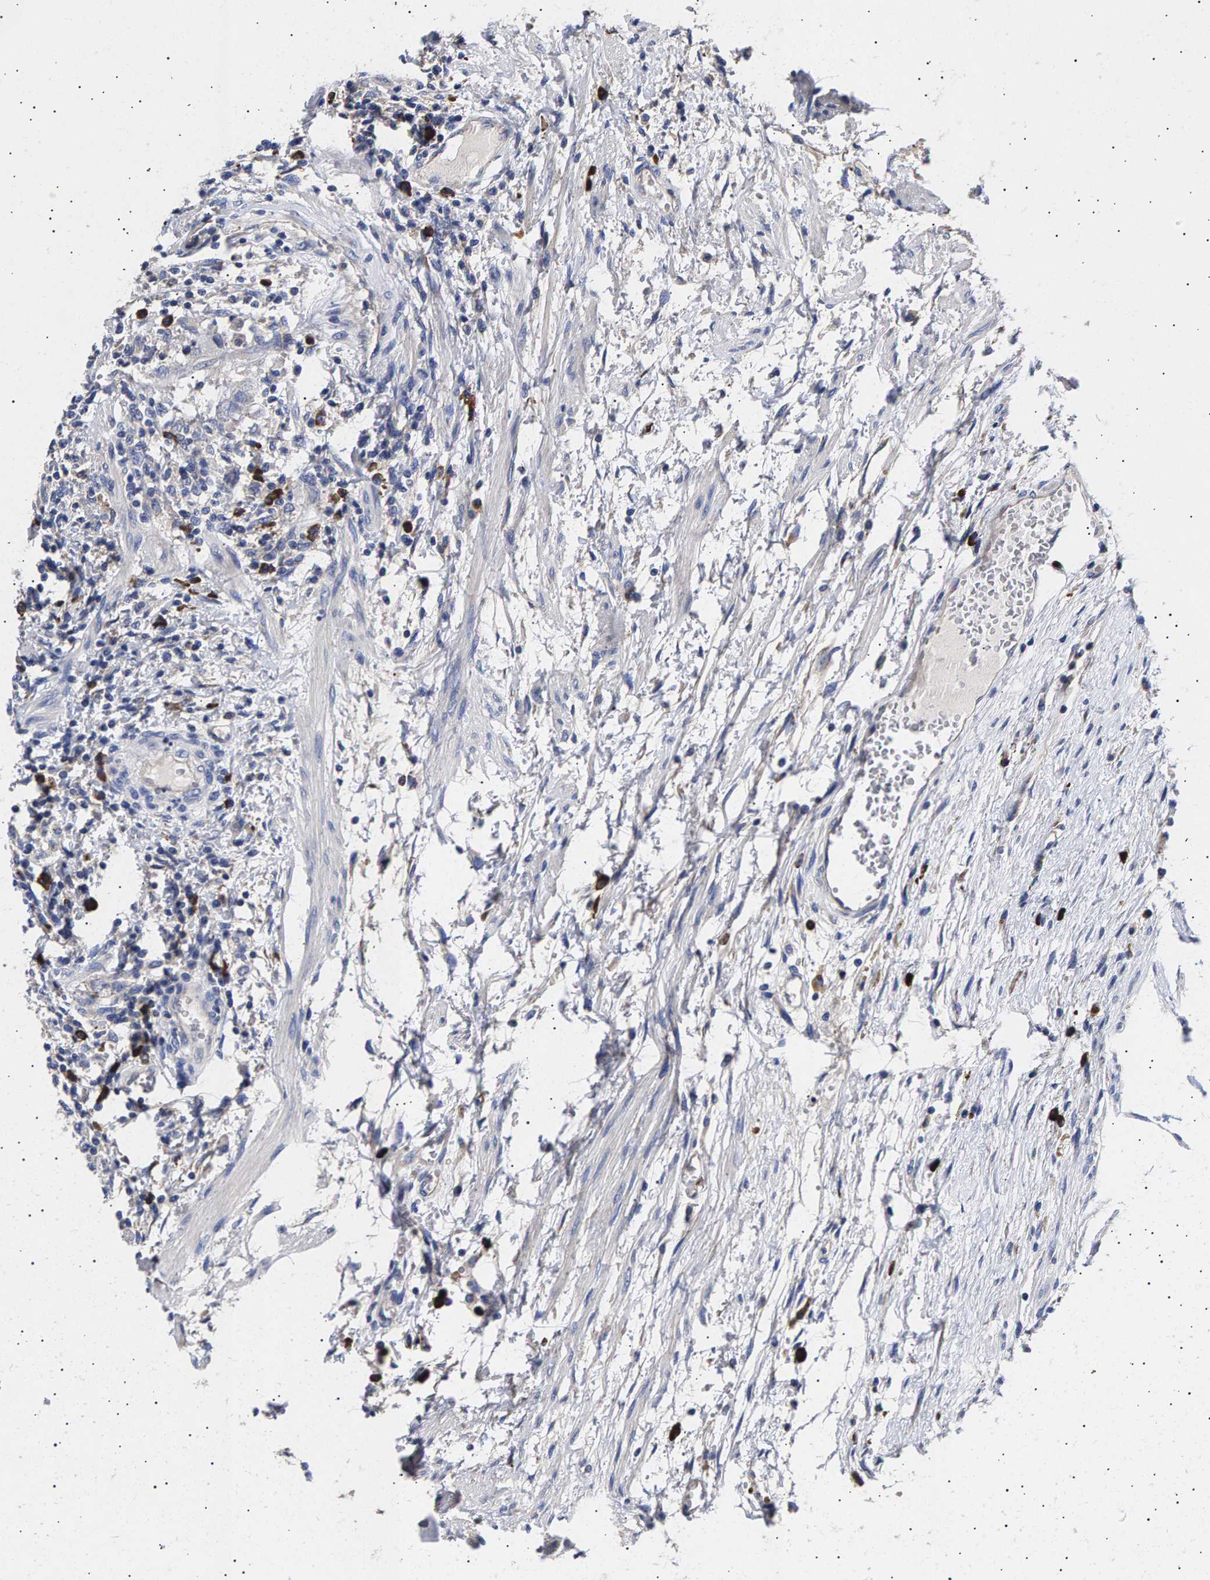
{"staining": {"intensity": "negative", "quantity": "none", "location": "none"}, "tissue": "testis cancer", "cell_type": "Tumor cells", "image_type": "cancer", "snomed": [{"axis": "morphology", "description": "Carcinoma, Embryonal, NOS"}, {"axis": "topography", "description": "Testis"}], "caption": "Testis cancer (embryonal carcinoma) was stained to show a protein in brown. There is no significant positivity in tumor cells.", "gene": "ANKRD40", "patient": {"sex": "male", "age": 26}}